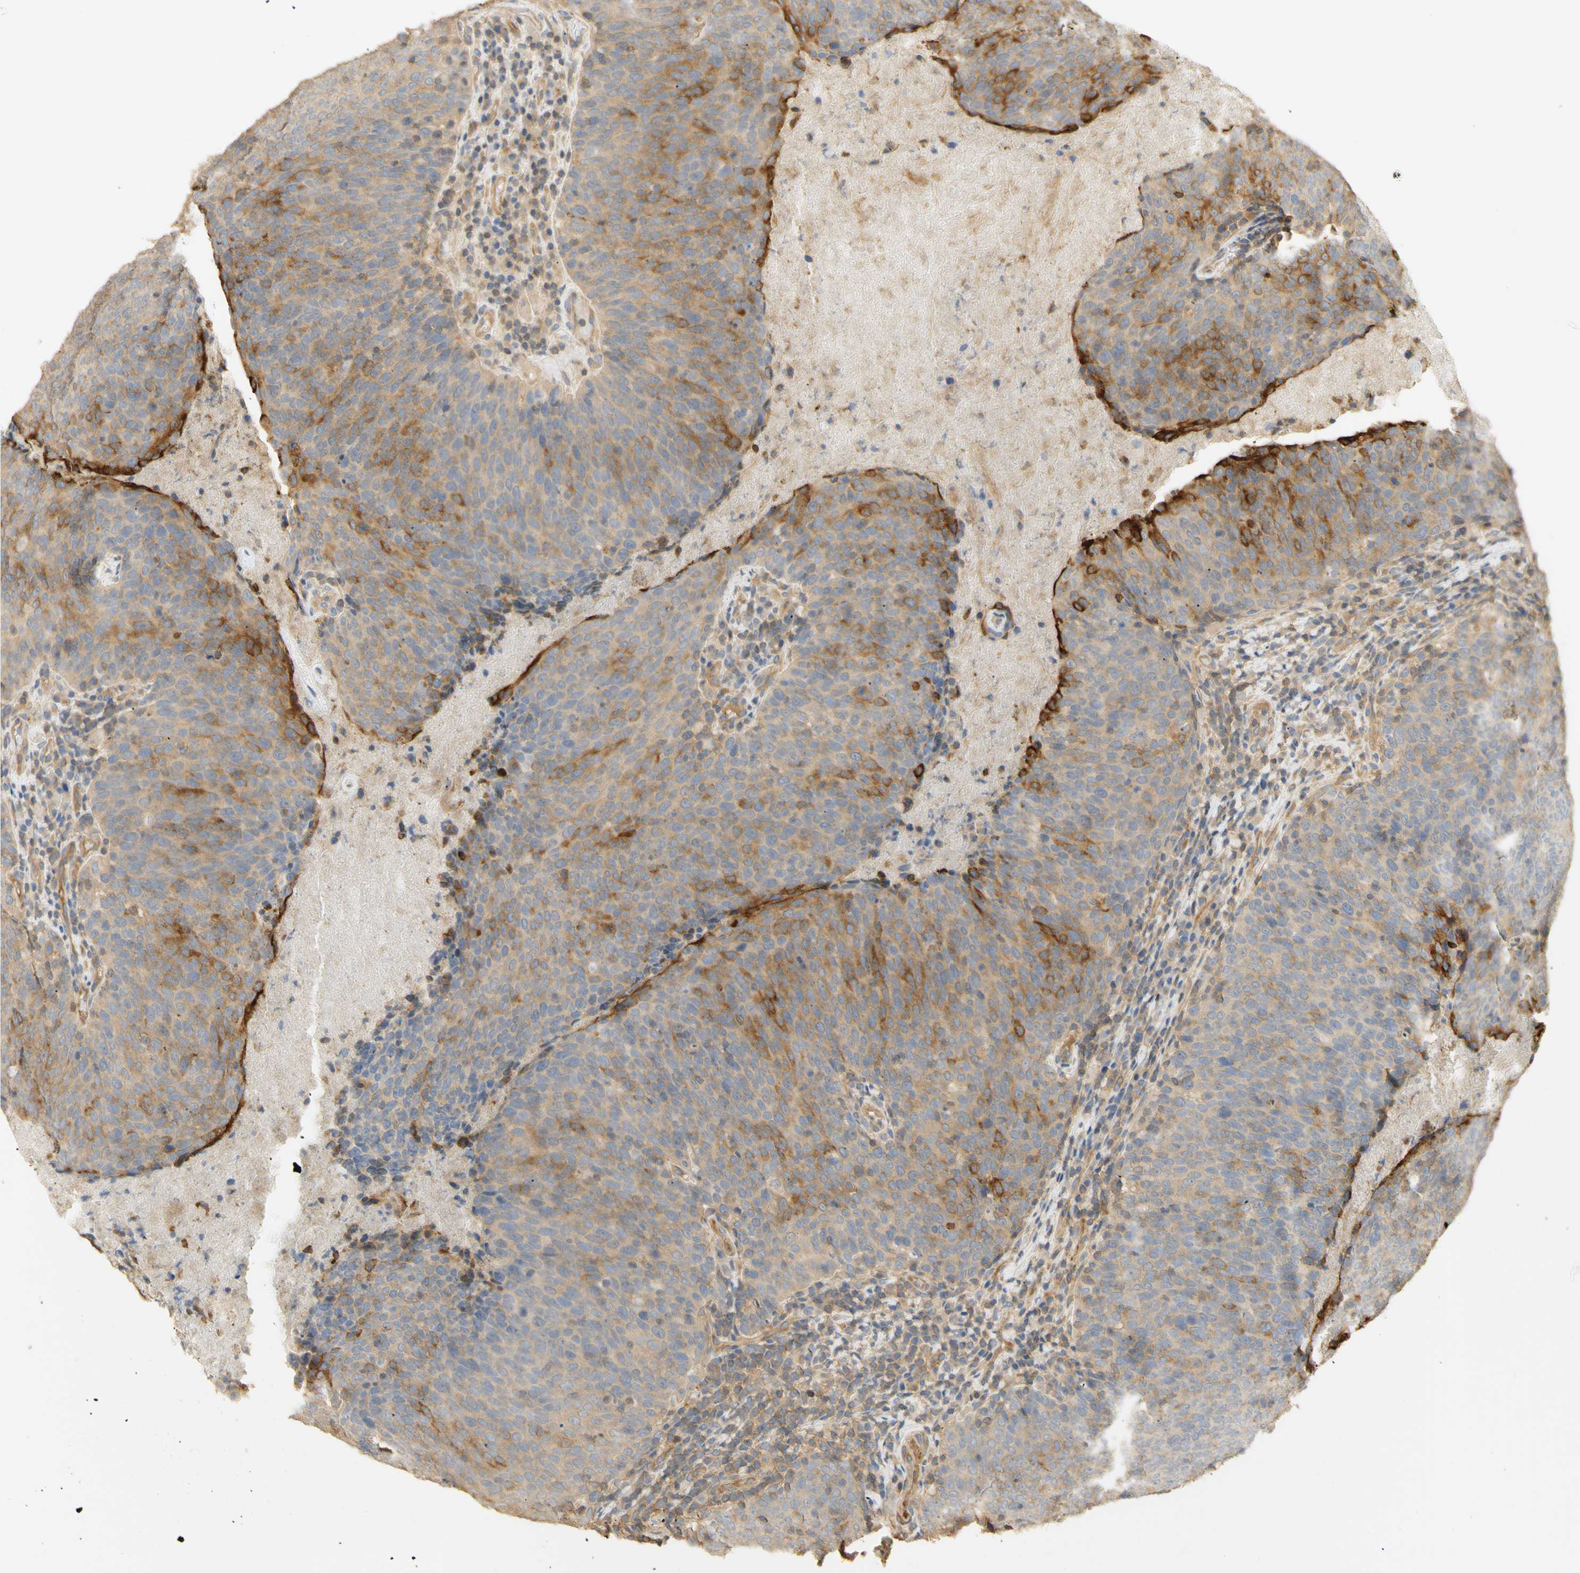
{"staining": {"intensity": "moderate", "quantity": "25%-75%", "location": "cytoplasmic/membranous"}, "tissue": "head and neck cancer", "cell_type": "Tumor cells", "image_type": "cancer", "snomed": [{"axis": "morphology", "description": "Squamous cell carcinoma, NOS"}, {"axis": "morphology", "description": "Squamous cell carcinoma, metastatic, NOS"}, {"axis": "topography", "description": "Lymph node"}, {"axis": "topography", "description": "Head-Neck"}], "caption": "Immunohistochemical staining of squamous cell carcinoma (head and neck) exhibits moderate cytoplasmic/membranous protein staining in approximately 25%-75% of tumor cells. (DAB (3,3'-diaminobenzidine) IHC with brightfield microscopy, high magnification).", "gene": "KCNE4", "patient": {"sex": "male", "age": 62}}